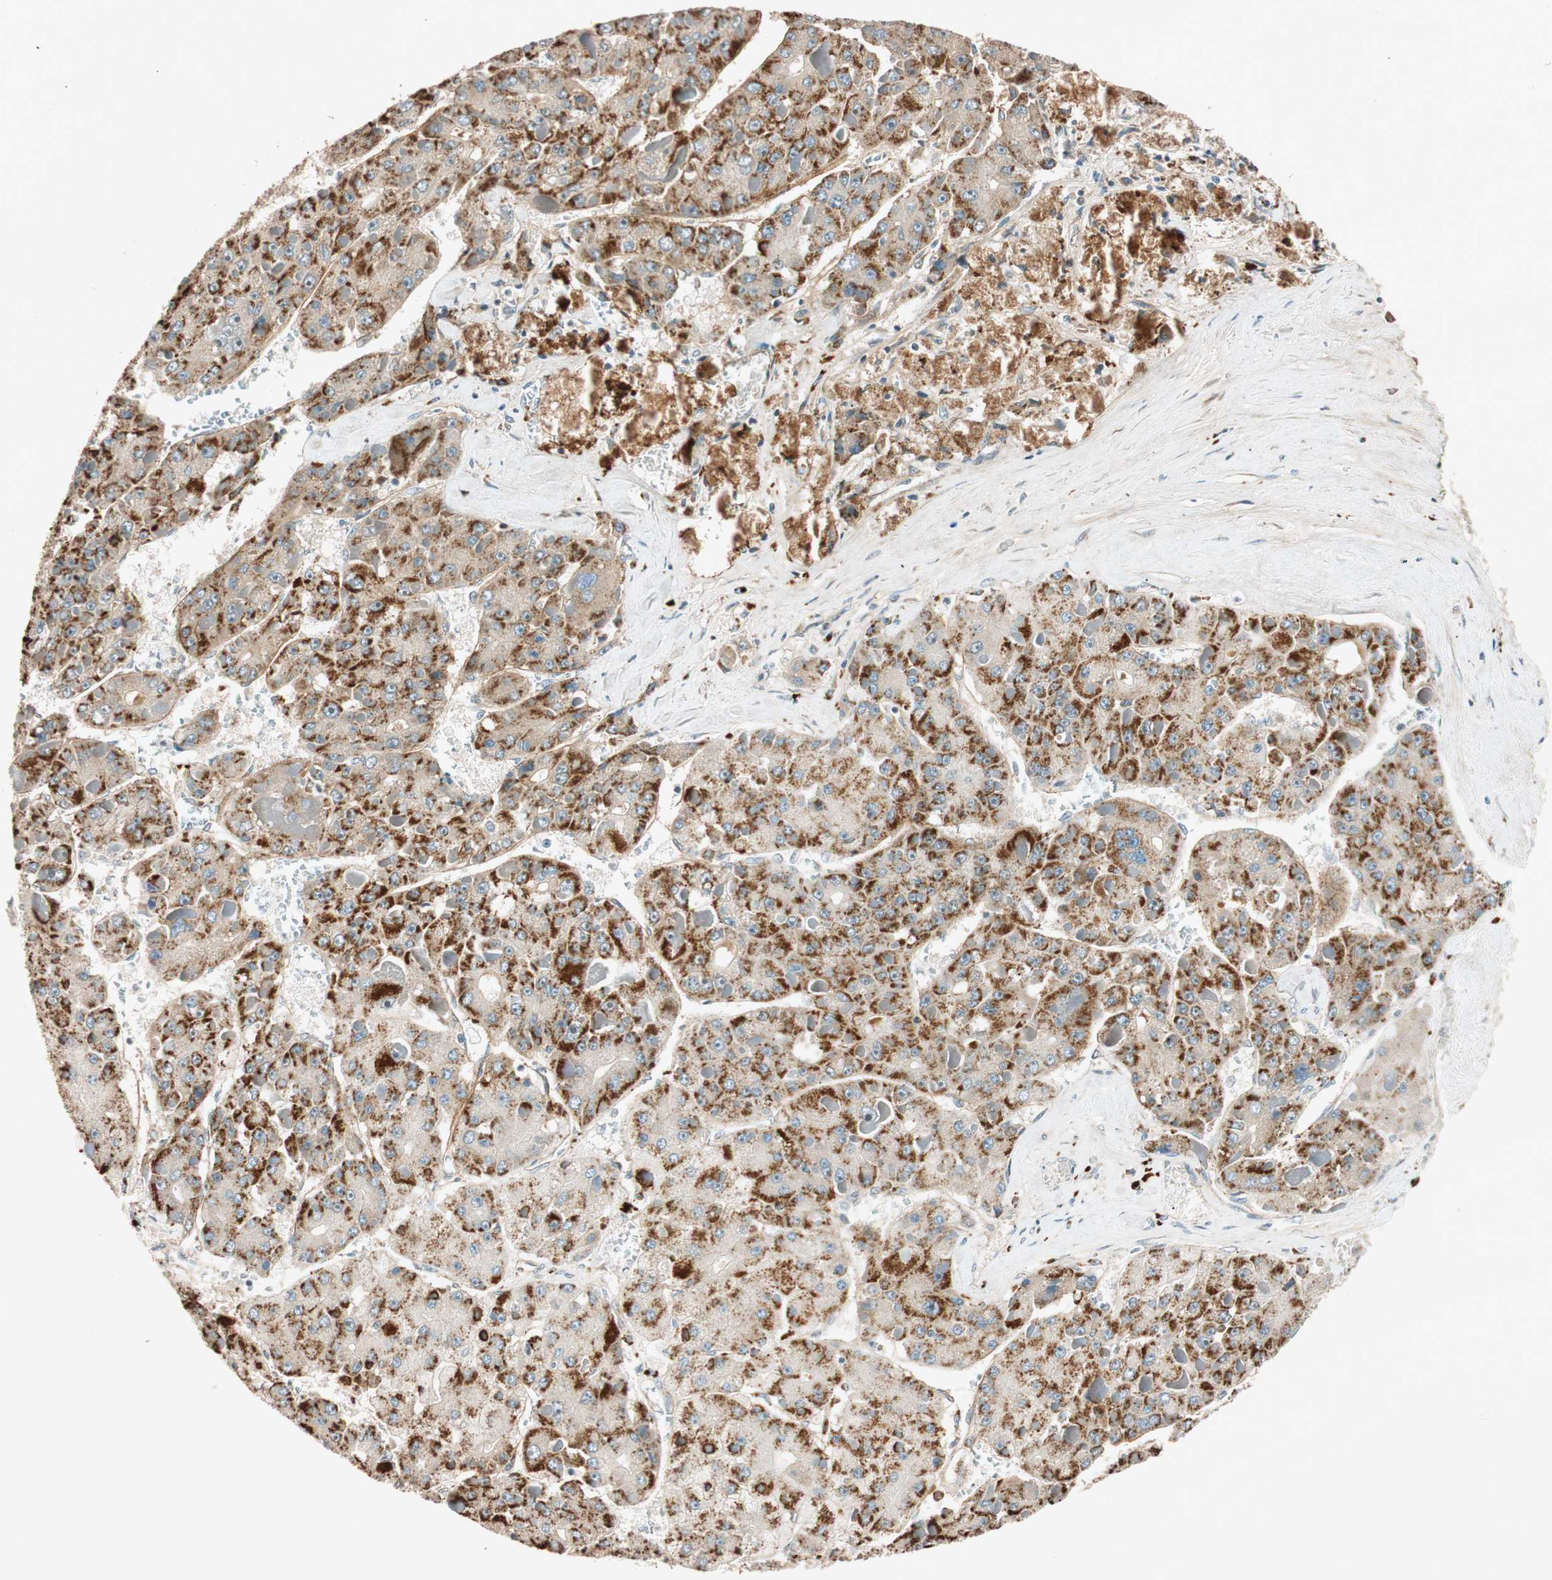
{"staining": {"intensity": "strong", "quantity": ">75%", "location": "cytoplasmic/membranous"}, "tissue": "liver cancer", "cell_type": "Tumor cells", "image_type": "cancer", "snomed": [{"axis": "morphology", "description": "Carcinoma, Hepatocellular, NOS"}, {"axis": "topography", "description": "Liver"}], "caption": "A brown stain labels strong cytoplasmic/membranous expression of a protein in human liver cancer tumor cells.", "gene": "EPHA6", "patient": {"sex": "female", "age": 73}}